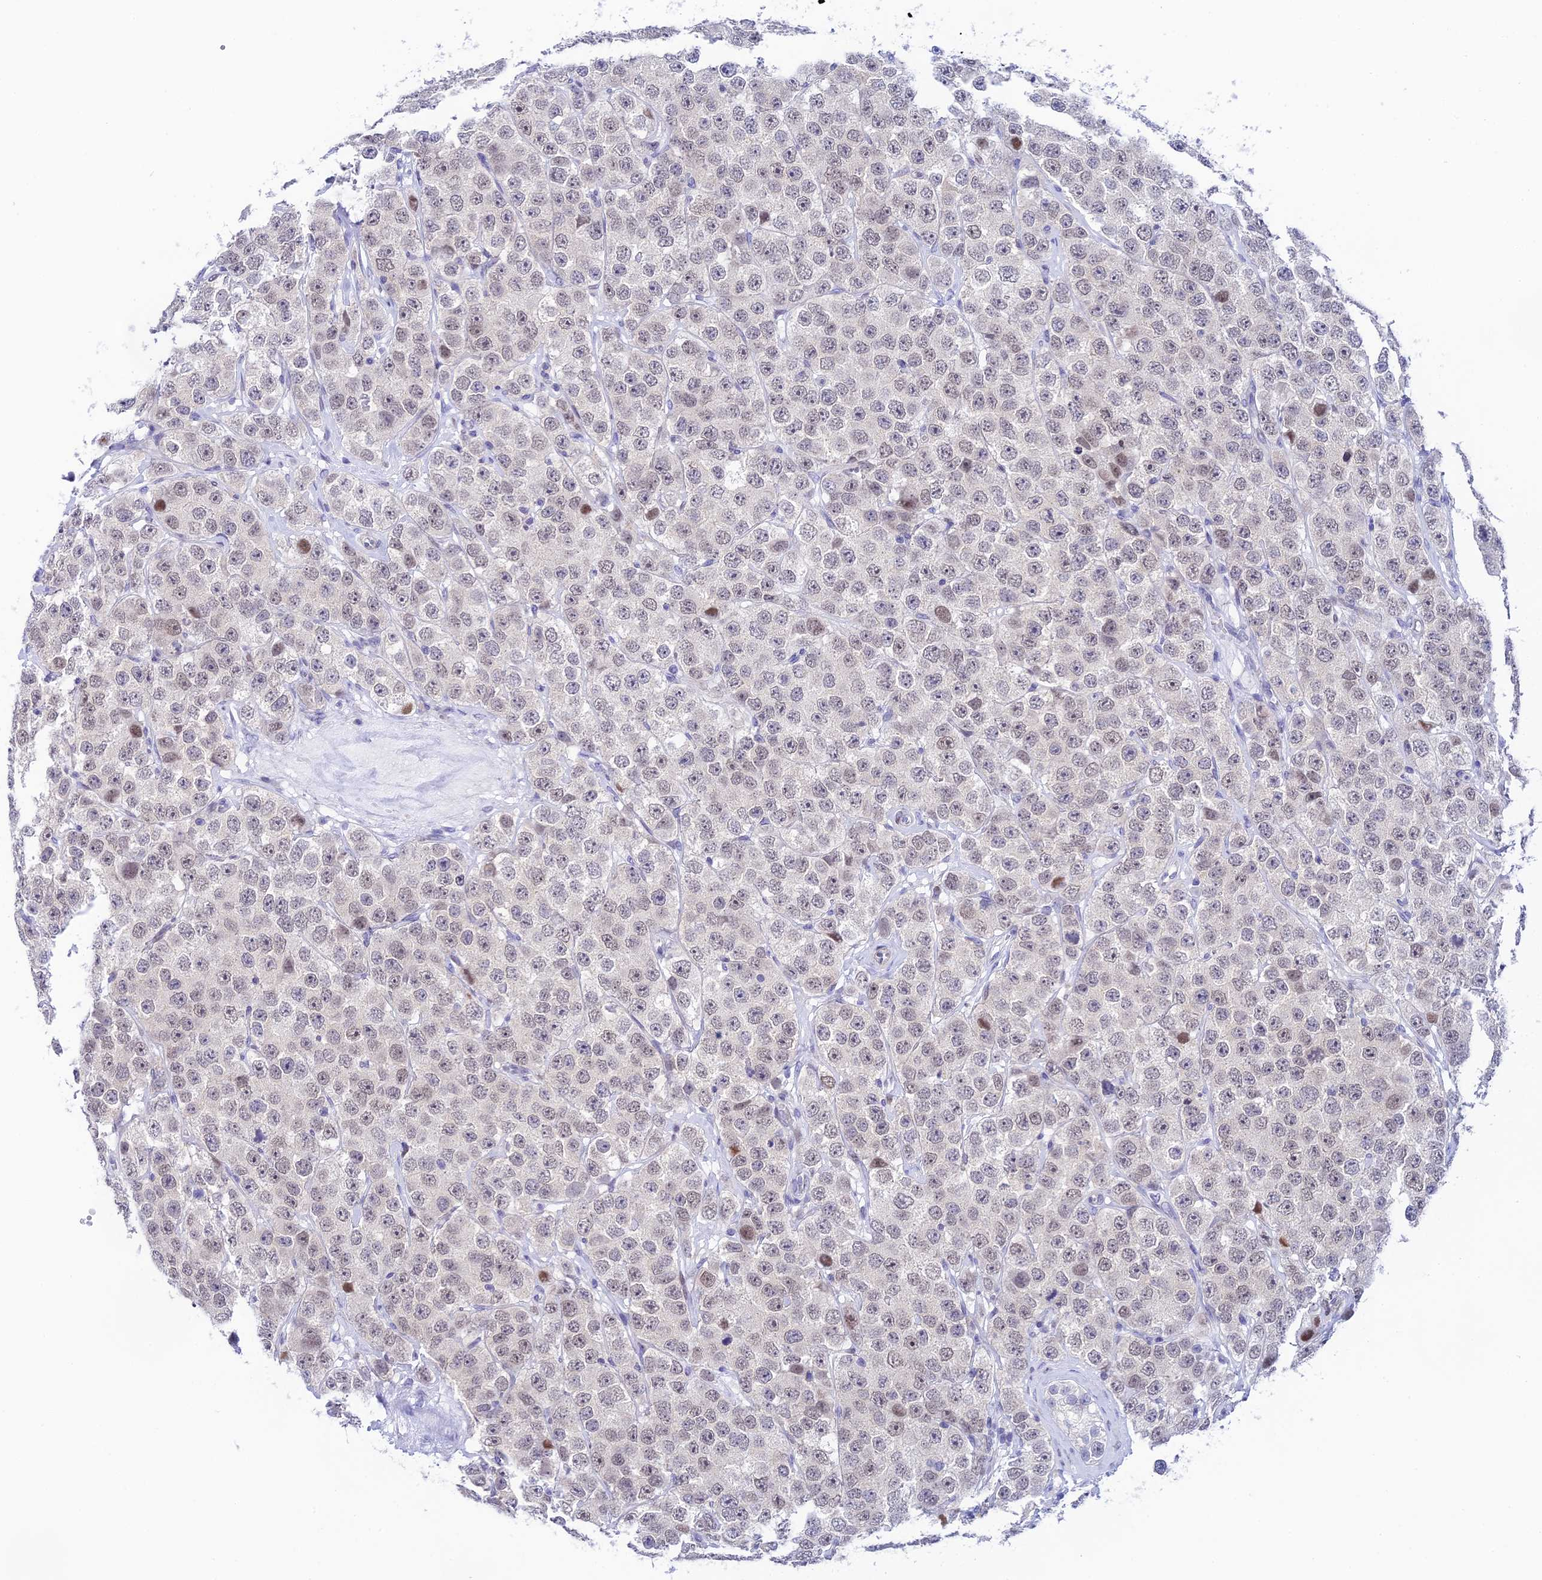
{"staining": {"intensity": "weak", "quantity": "<25%", "location": "nuclear"}, "tissue": "testis cancer", "cell_type": "Tumor cells", "image_type": "cancer", "snomed": [{"axis": "morphology", "description": "Seminoma, NOS"}, {"axis": "topography", "description": "Testis"}], "caption": "The photomicrograph displays no significant expression in tumor cells of testis cancer (seminoma).", "gene": "RASGEF1B", "patient": {"sex": "male", "age": 28}}